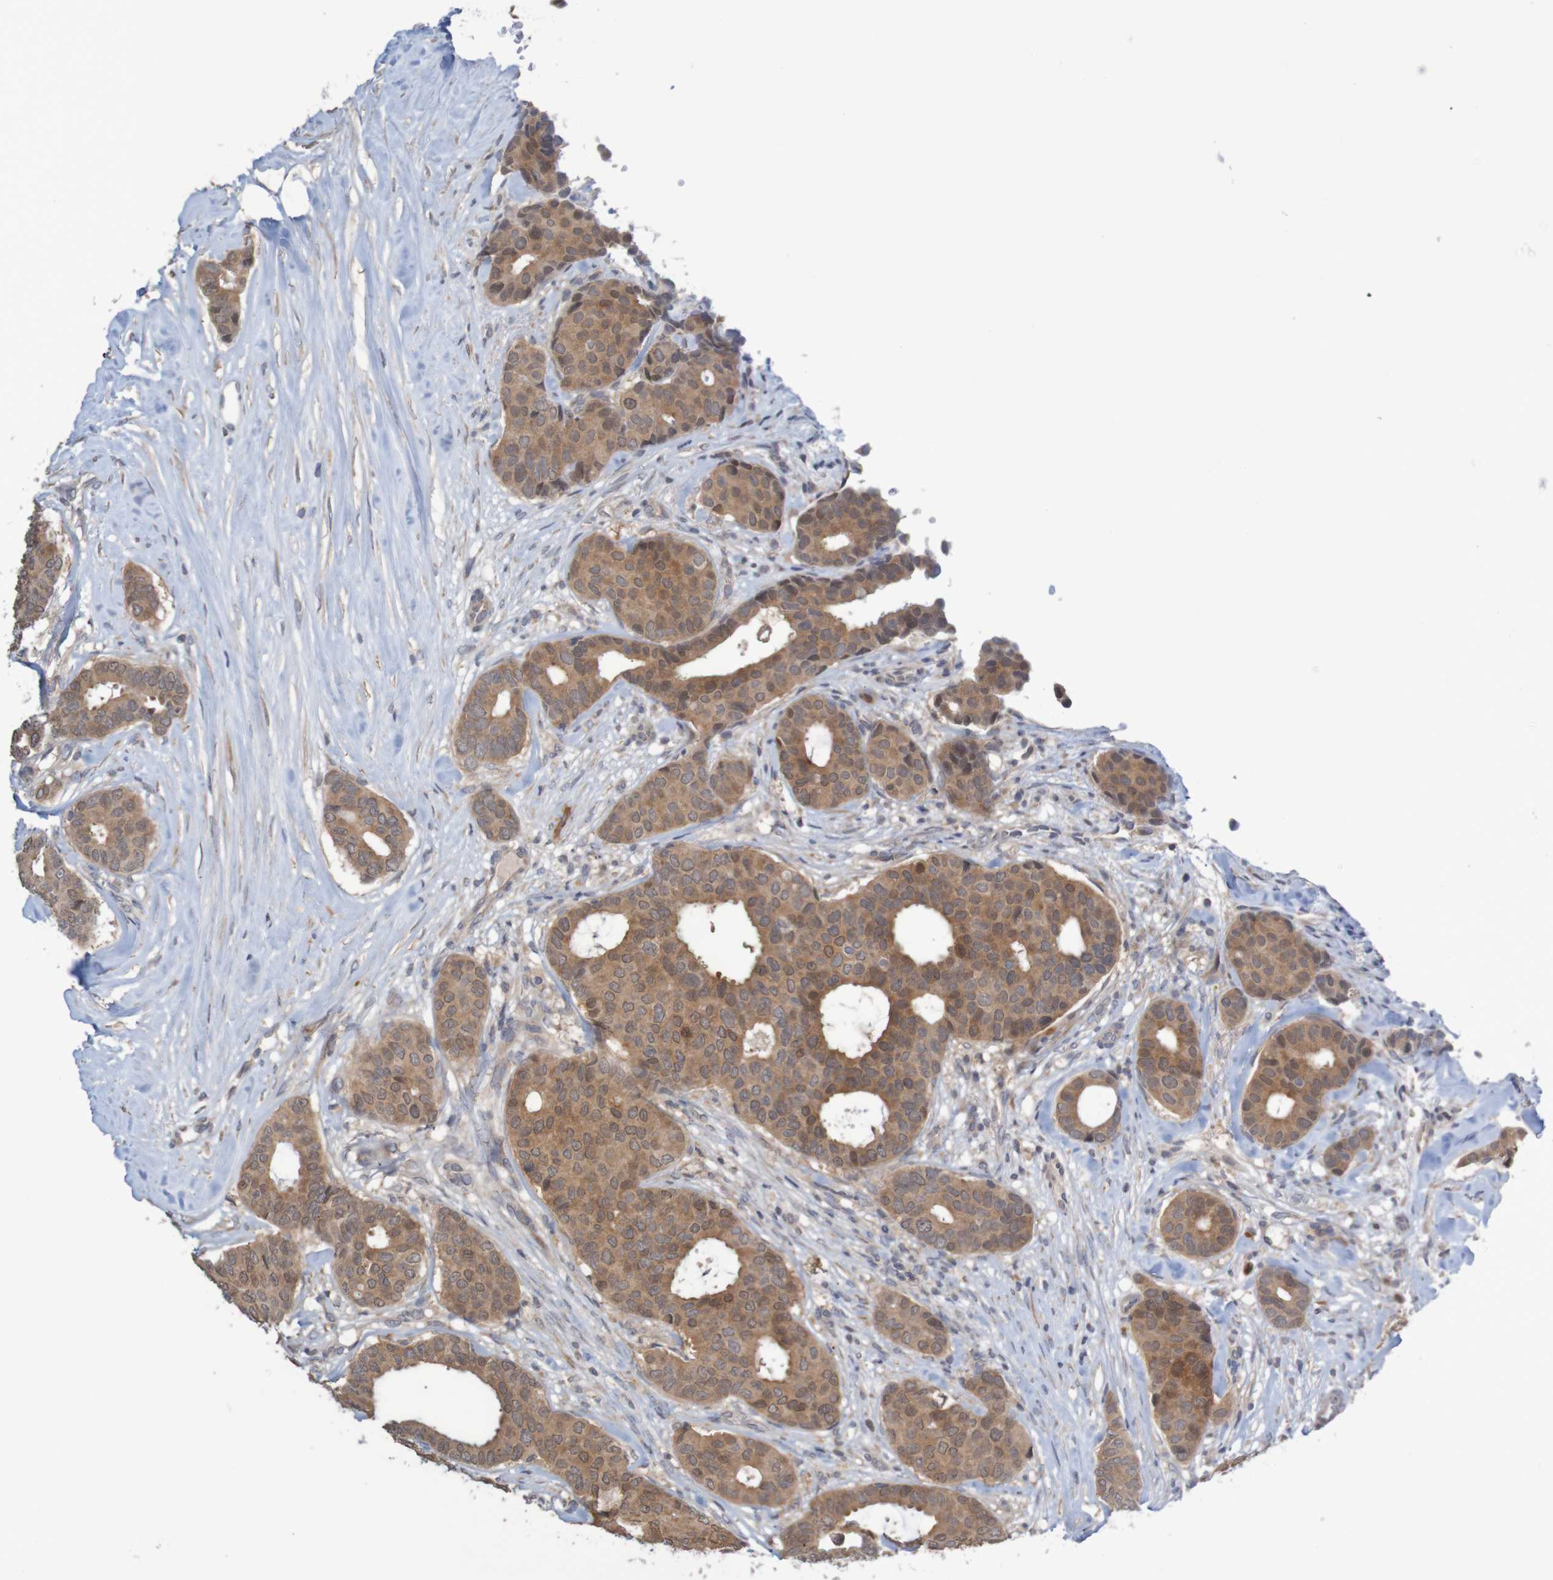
{"staining": {"intensity": "moderate", "quantity": ">75%", "location": "cytoplasmic/membranous"}, "tissue": "breast cancer", "cell_type": "Tumor cells", "image_type": "cancer", "snomed": [{"axis": "morphology", "description": "Duct carcinoma"}, {"axis": "topography", "description": "Breast"}], "caption": "Brown immunohistochemical staining in breast cancer (invasive ductal carcinoma) demonstrates moderate cytoplasmic/membranous staining in about >75% of tumor cells.", "gene": "ANKK1", "patient": {"sex": "female", "age": 75}}